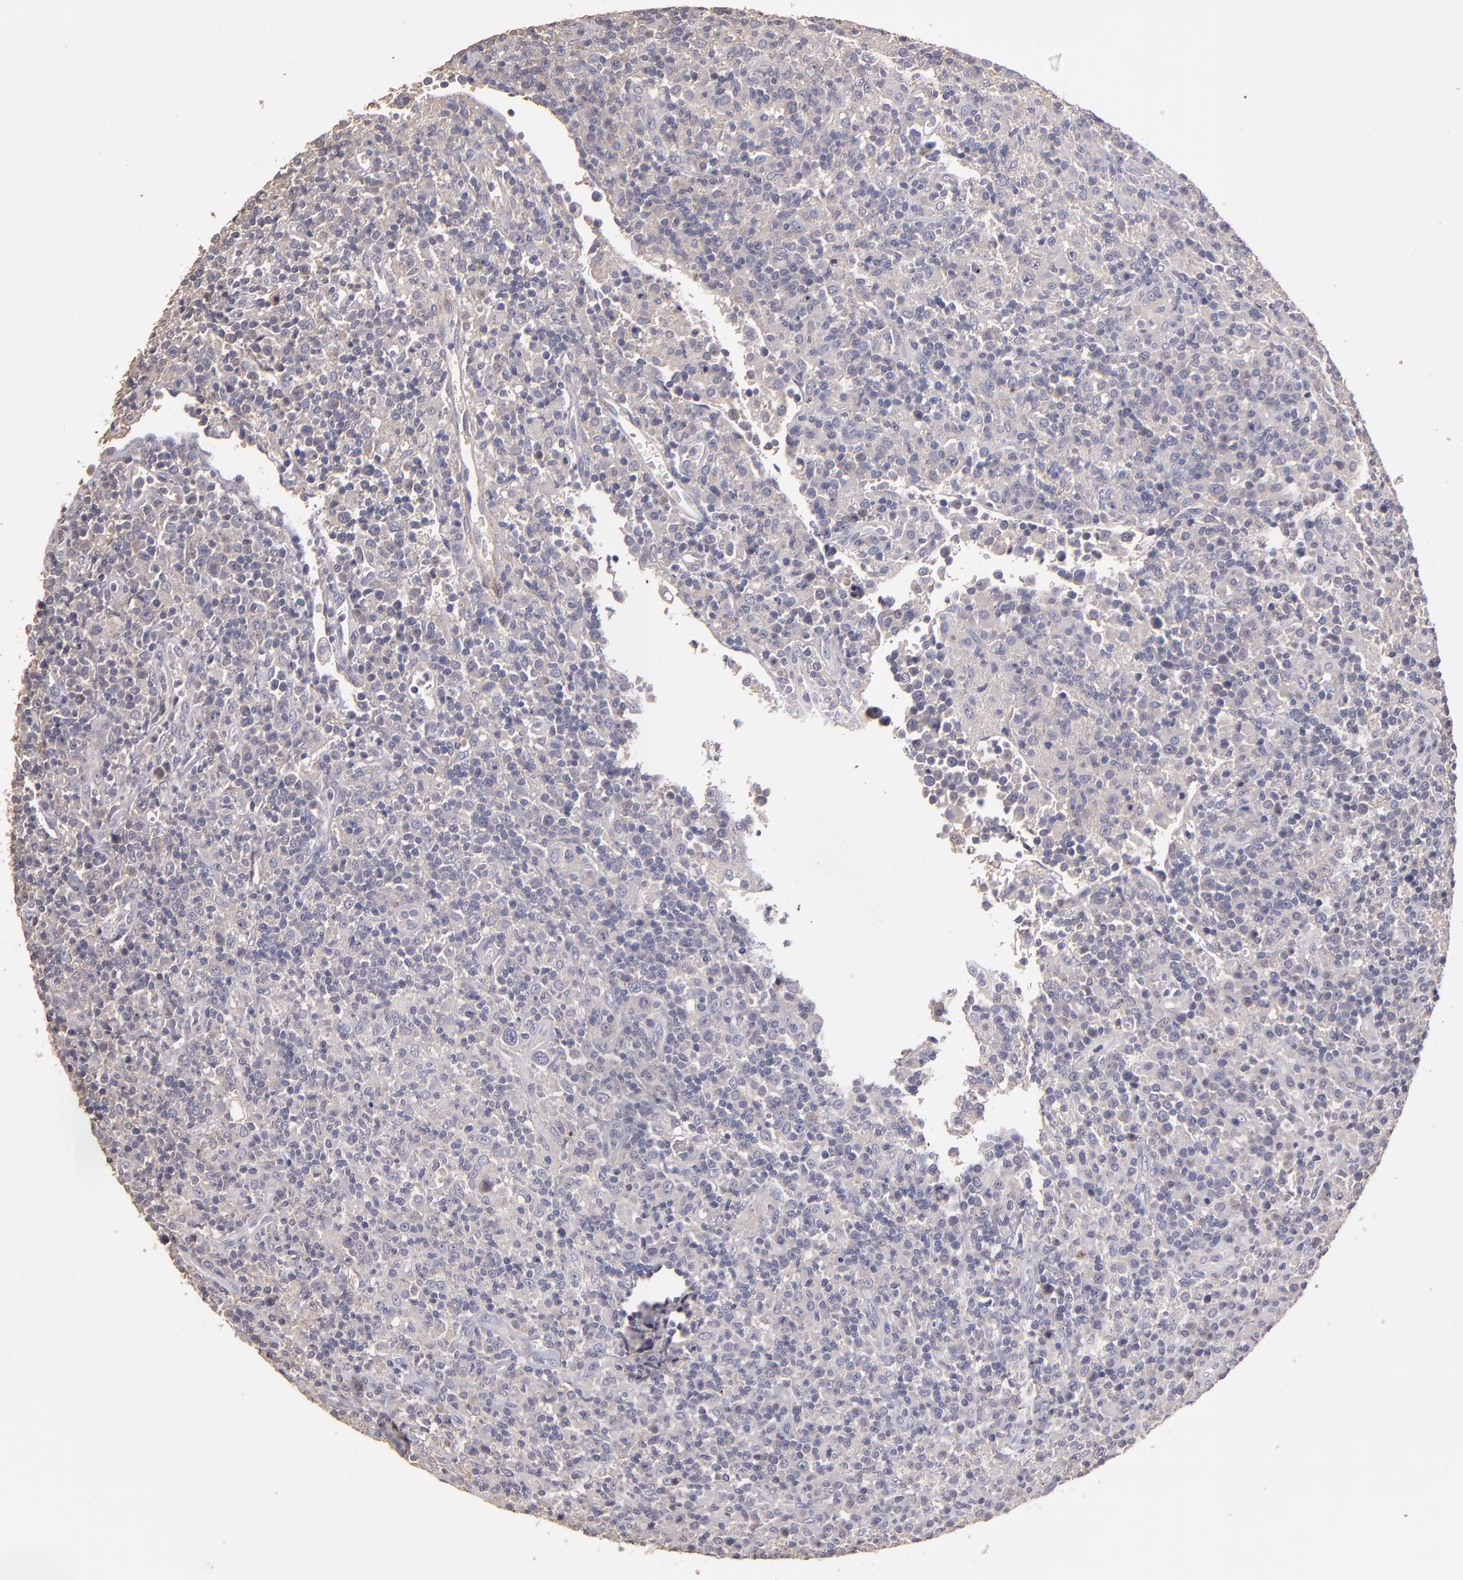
{"staining": {"intensity": "weak", "quantity": "25%-75%", "location": "cytoplasmic/membranous"}, "tissue": "lymphoma", "cell_type": "Tumor cells", "image_type": "cancer", "snomed": [{"axis": "morphology", "description": "Hodgkin's disease, NOS"}, {"axis": "topography", "description": "Lymph node"}], "caption": "There is low levels of weak cytoplasmic/membranous expression in tumor cells of lymphoma, as demonstrated by immunohistochemical staining (brown color).", "gene": "MAGEE1", "patient": {"sex": "male", "age": 65}}